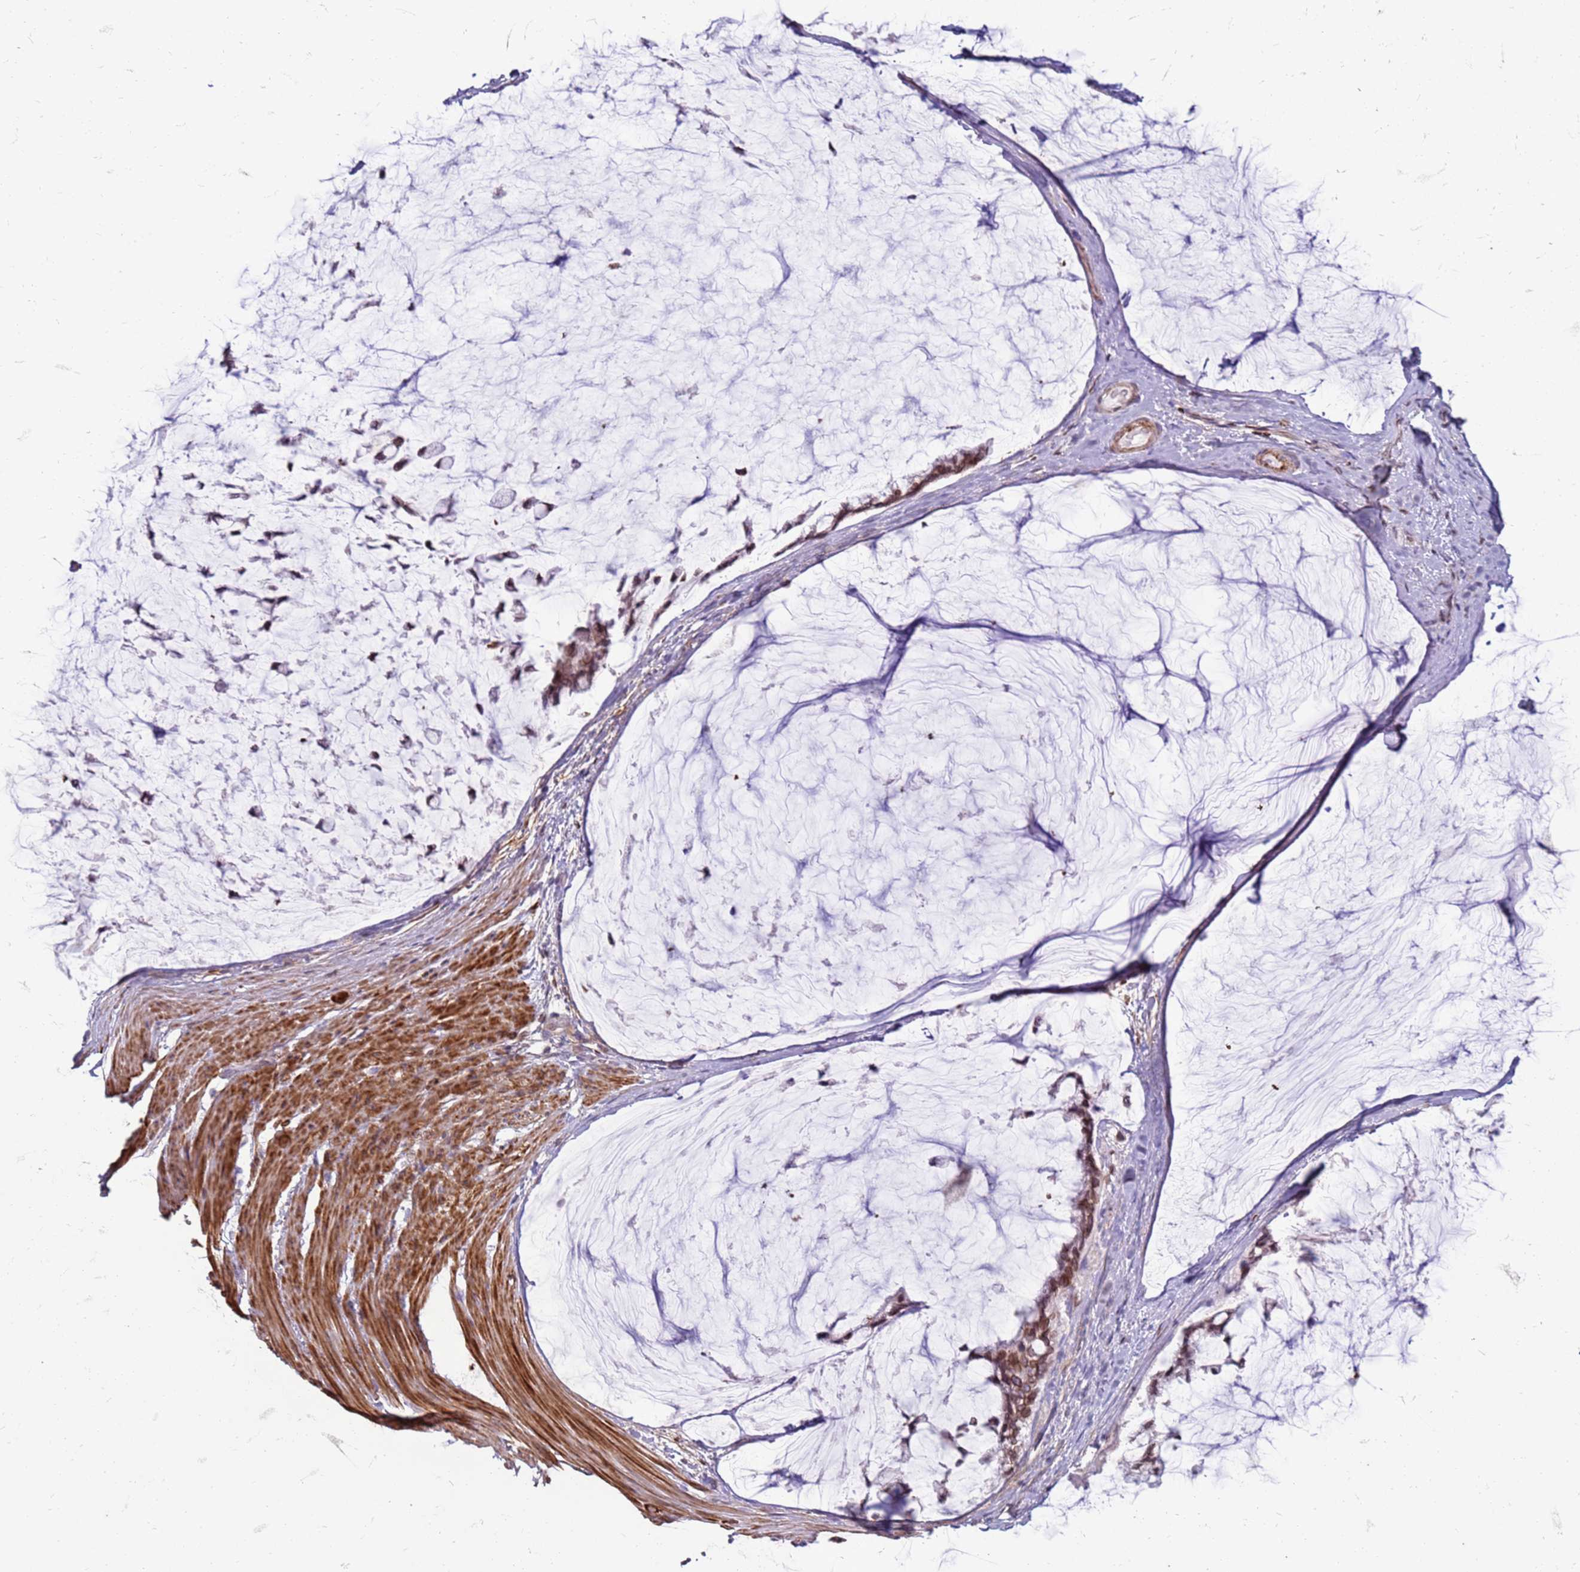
{"staining": {"intensity": "moderate", "quantity": ">75%", "location": "cytoplasmic/membranous,nuclear"}, "tissue": "ovarian cancer", "cell_type": "Tumor cells", "image_type": "cancer", "snomed": [{"axis": "morphology", "description": "Cystadenocarcinoma, mucinous, NOS"}, {"axis": "topography", "description": "Ovary"}], "caption": "A photomicrograph of ovarian cancer stained for a protein displays moderate cytoplasmic/membranous and nuclear brown staining in tumor cells.", "gene": "METTL25B", "patient": {"sex": "female", "age": 39}}